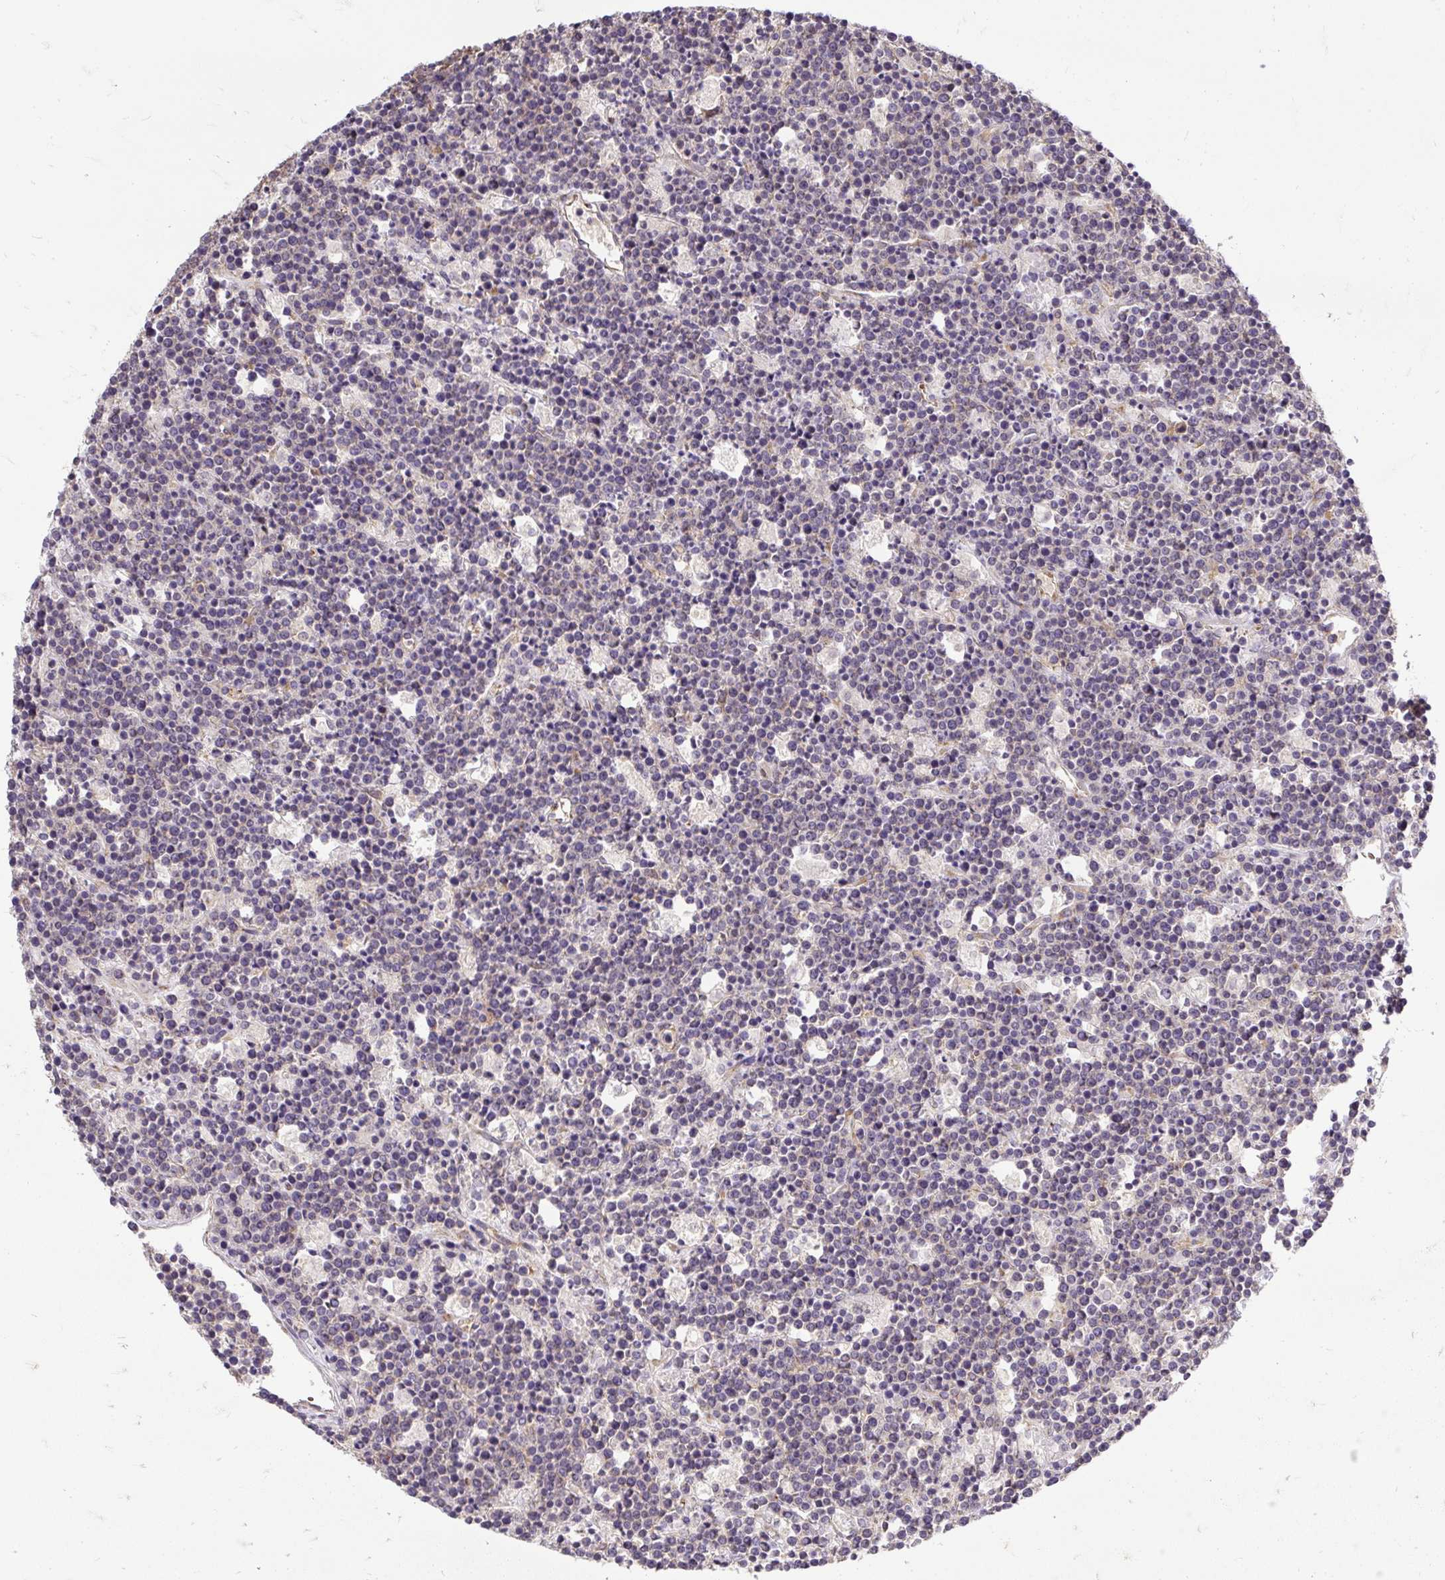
{"staining": {"intensity": "negative", "quantity": "none", "location": "none"}, "tissue": "lymphoma", "cell_type": "Tumor cells", "image_type": "cancer", "snomed": [{"axis": "morphology", "description": "Malignant lymphoma, non-Hodgkin's type, High grade"}, {"axis": "topography", "description": "Ovary"}], "caption": "Tumor cells are negative for protein expression in human high-grade malignant lymphoma, non-Hodgkin's type.", "gene": "SMC4", "patient": {"sex": "female", "age": 56}}